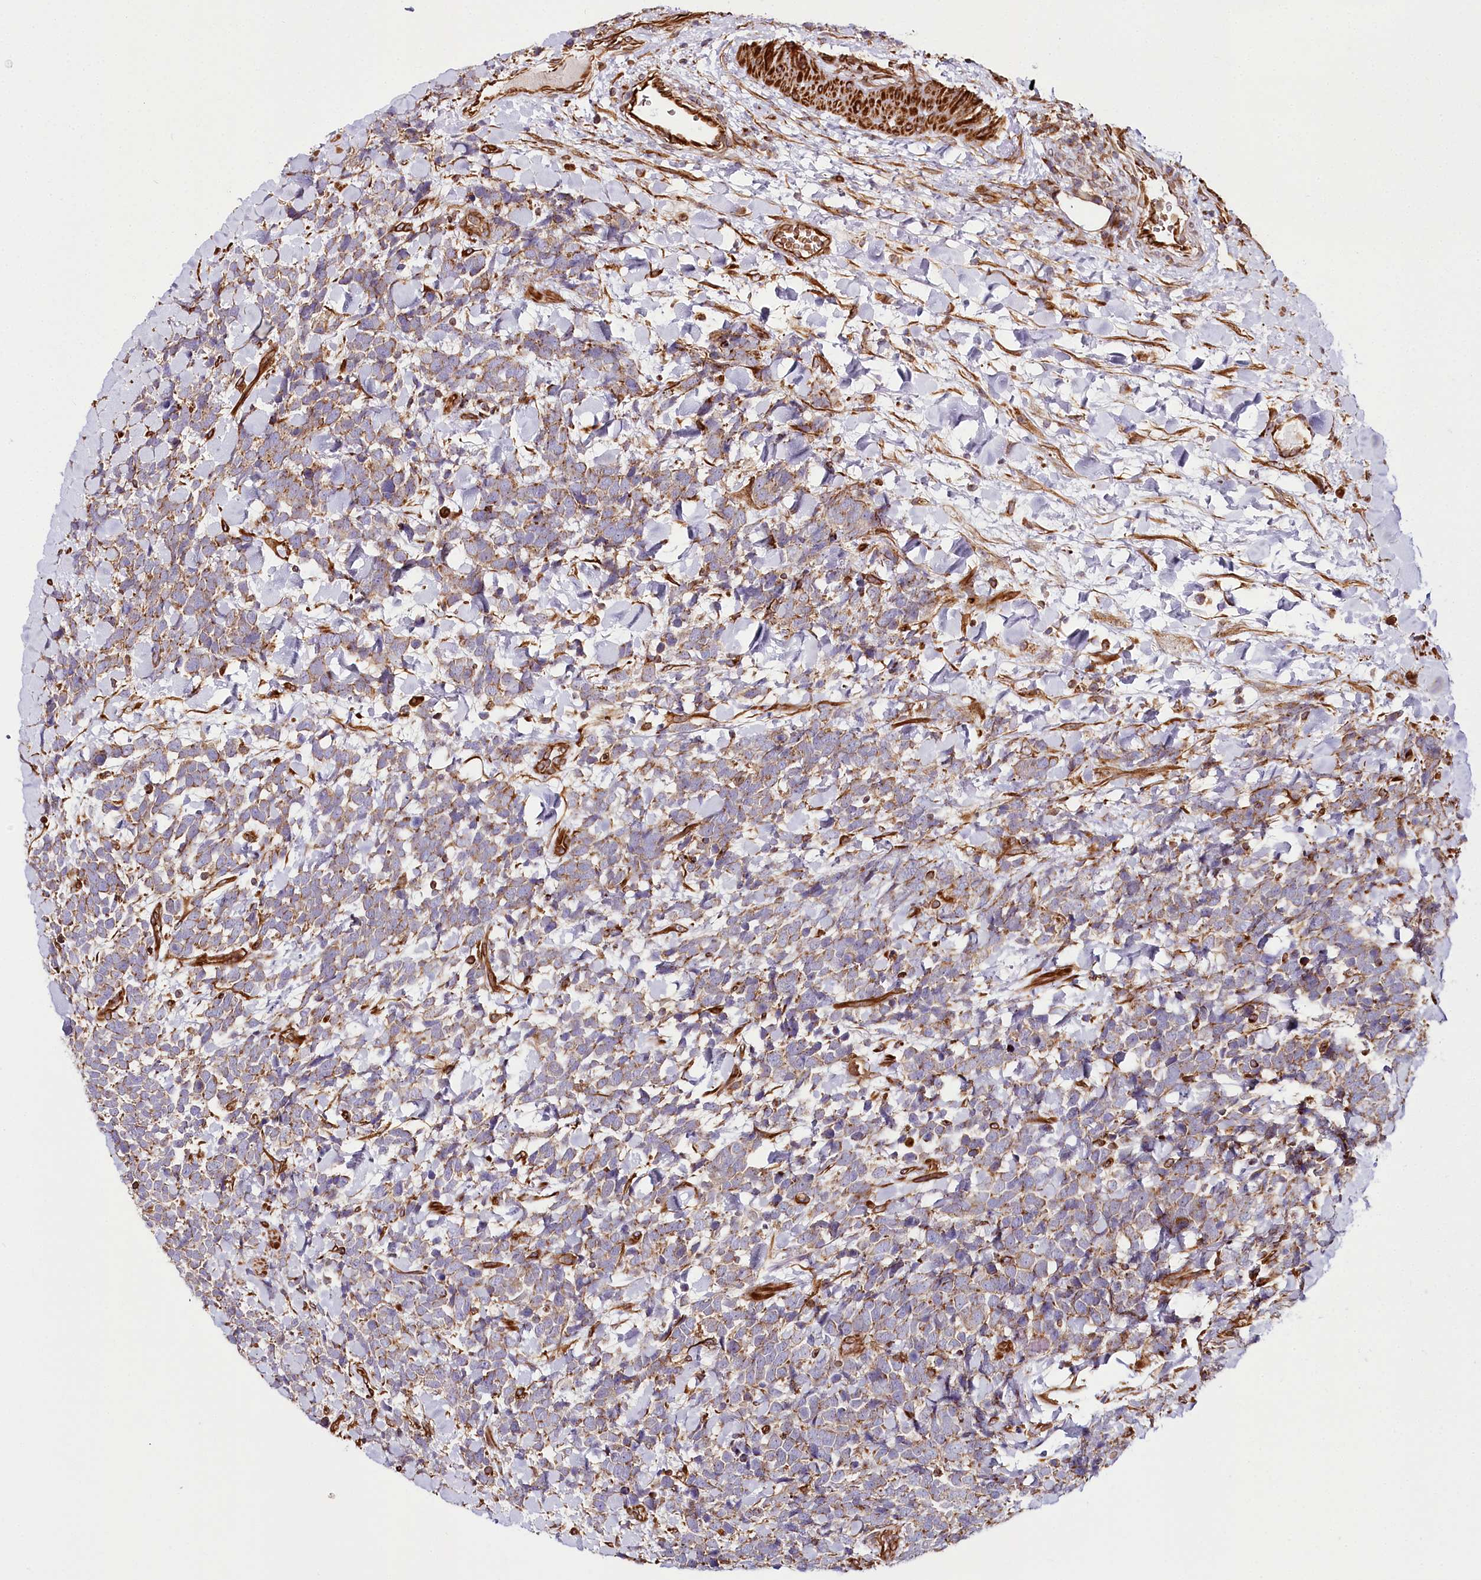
{"staining": {"intensity": "weak", "quantity": ">75%", "location": "cytoplasmic/membranous"}, "tissue": "urothelial cancer", "cell_type": "Tumor cells", "image_type": "cancer", "snomed": [{"axis": "morphology", "description": "Urothelial carcinoma, High grade"}, {"axis": "topography", "description": "Urinary bladder"}], "caption": "Immunohistochemical staining of high-grade urothelial carcinoma reveals low levels of weak cytoplasmic/membranous protein staining in approximately >75% of tumor cells. Using DAB (3,3'-diaminobenzidine) (brown) and hematoxylin (blue) stains, captured at high magnification using brightfield microscopy.", "gene": "THUMPD3", "patient": {"sex": "female", "age": 82}}